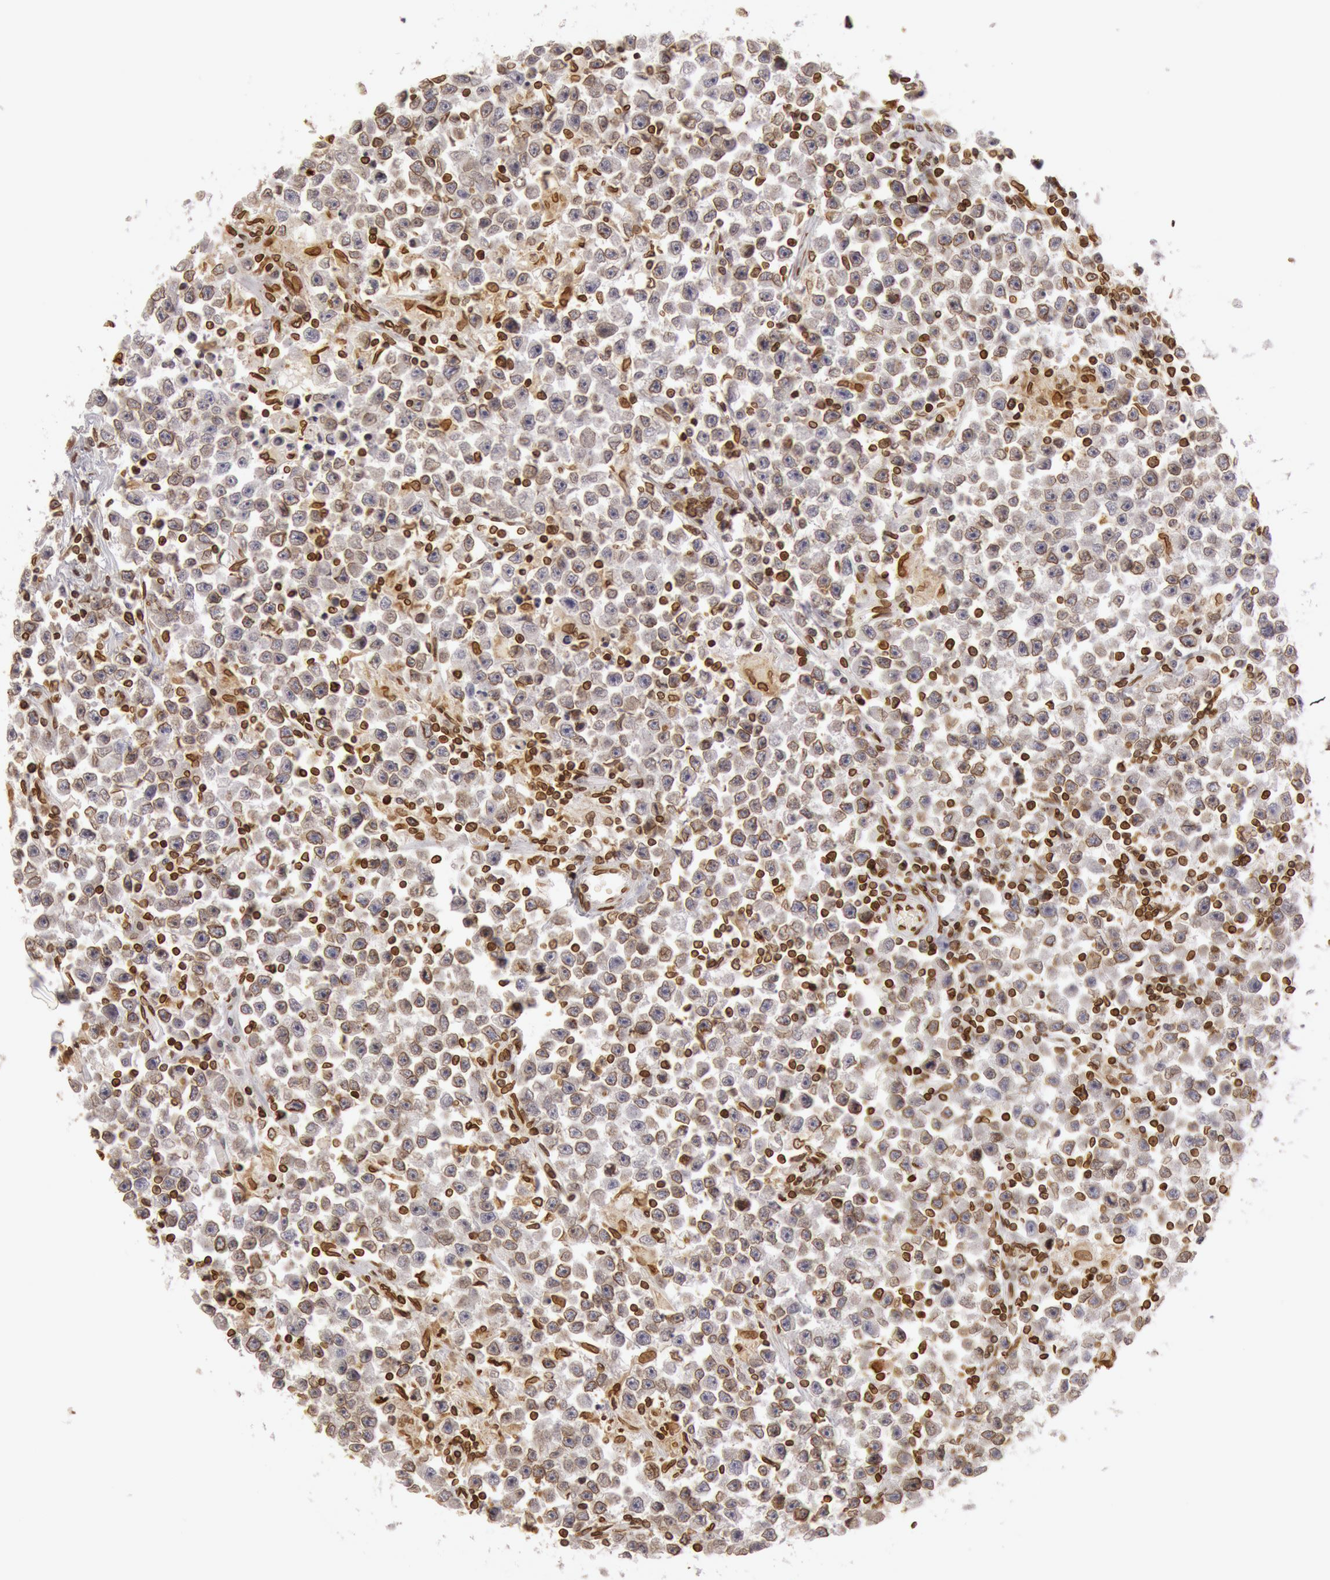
{"staining": {"intensity": "moderate", "quantity": ">75%", "location": "cytoplasmic/membranous,nuclear"}, "tissue": "testis cancer", "cell_type": "Tumor cells", "image_type": "cancer", "snomed": [{"axis": "morphology", "description": "Seminoma, NOS"}, {"axis": "topography", "description": "Testis"}], "caption": "About >75% of tumor cells in testis cancer (seminoma) reveal moderate cytoplasmic/membranous and nuclear protein positivity as visualized by brown immunohistochemical staining.", "gene": "SUN2", "patient": {"sex": "male", "age": 33}}